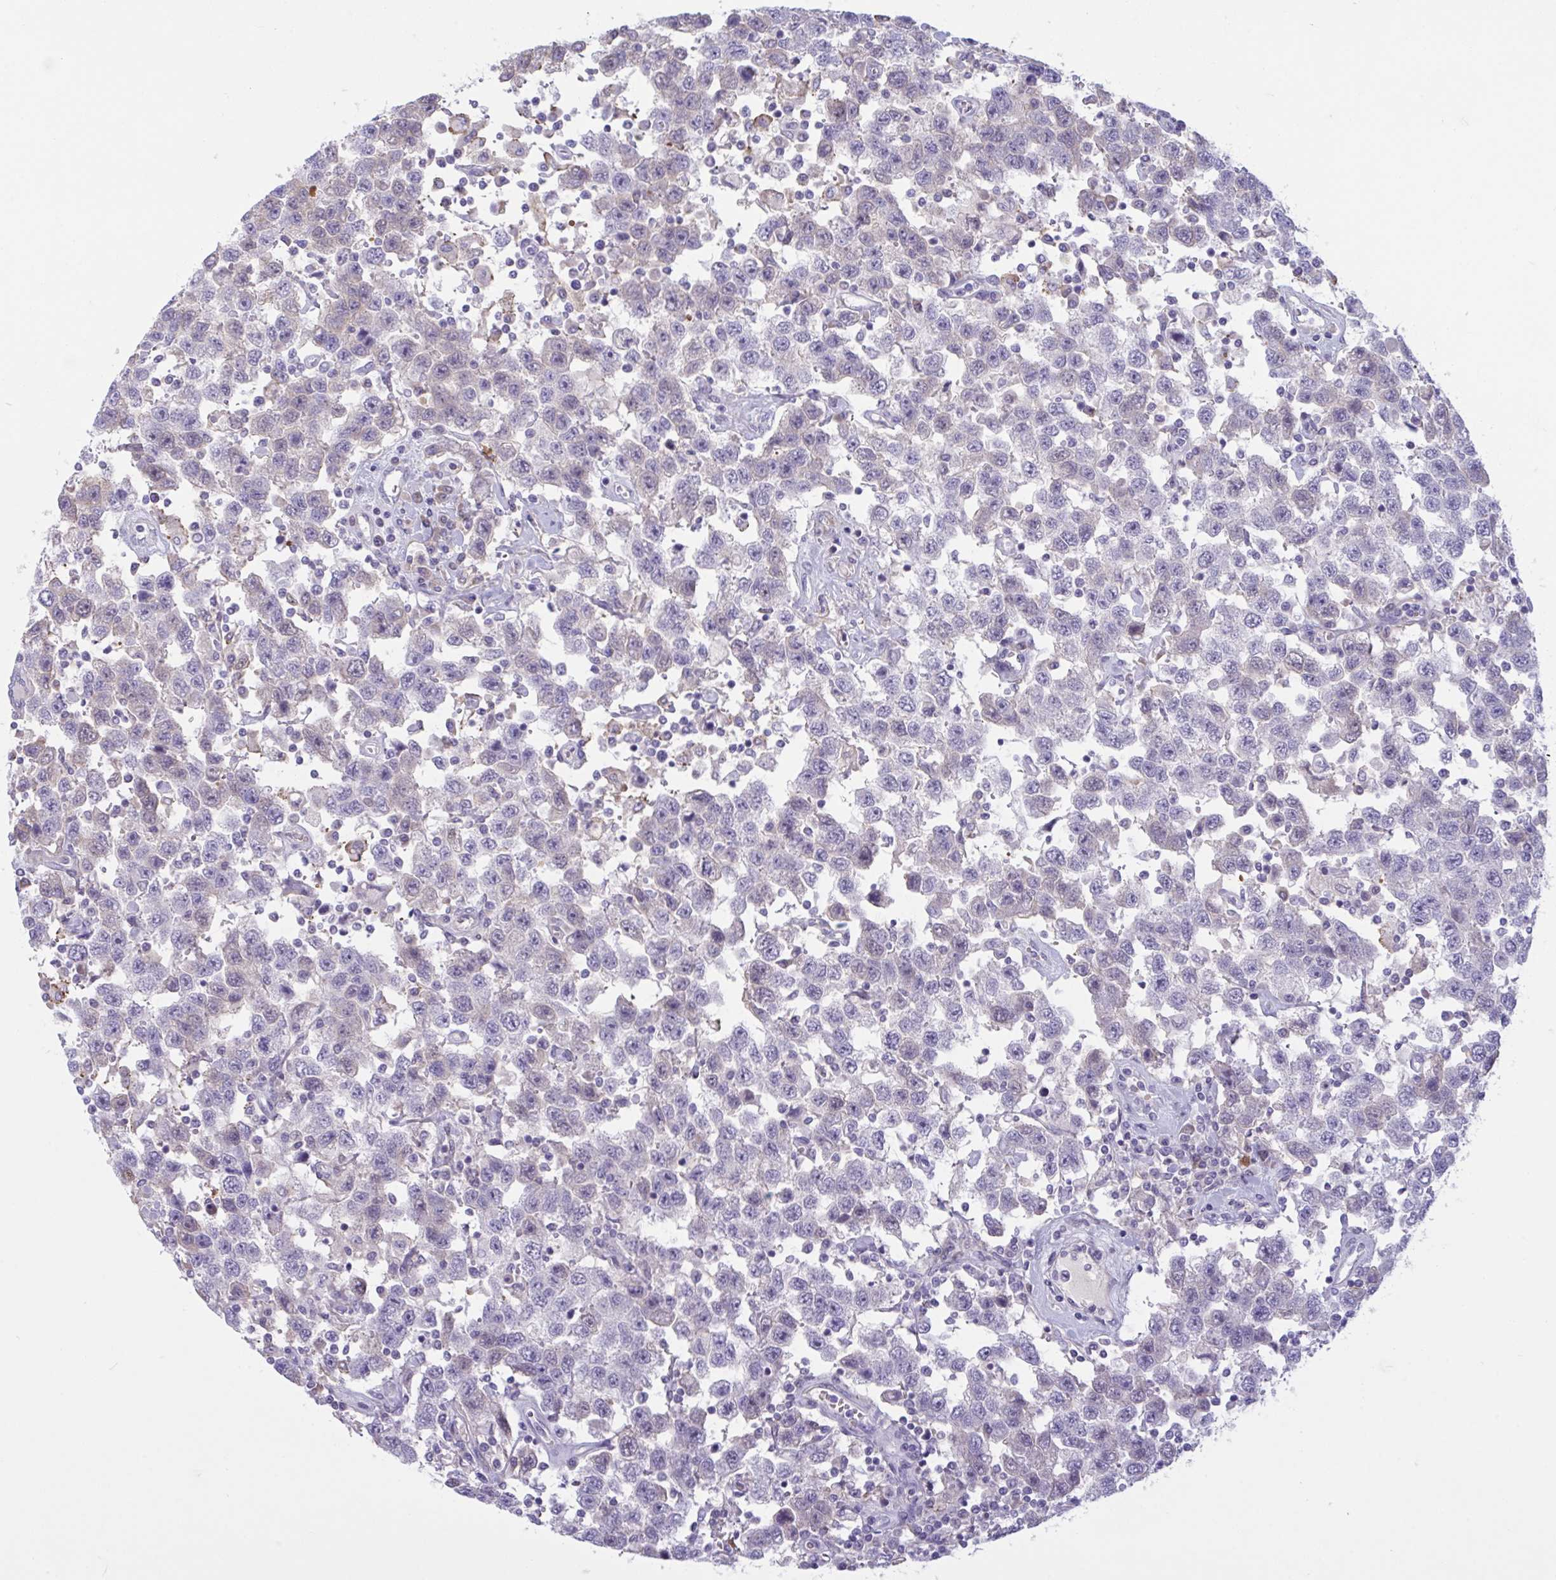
{"staining": {"intensity": "negative", "quantity": "none", "location": "none"}, "tissue": "testis cancer", "cell_type": "Tumor cells", "image_type": "cancer", "snomed": [{"axis": "morphology", "description": "Seminoma, NOS"}, {"axis": "topography", "description": "Testis"}], "caption": "Immunohistochemical staining of human testis cancer demonstrates no significant positivity in tumor cells. The staining is performed using DAB (3,3'-diaminobenzidine) brown chromogen with nuclei counter-stained in using hematoxylin.", "gene": "VWC2", "patient": {"sex": "male", "age": 41}}